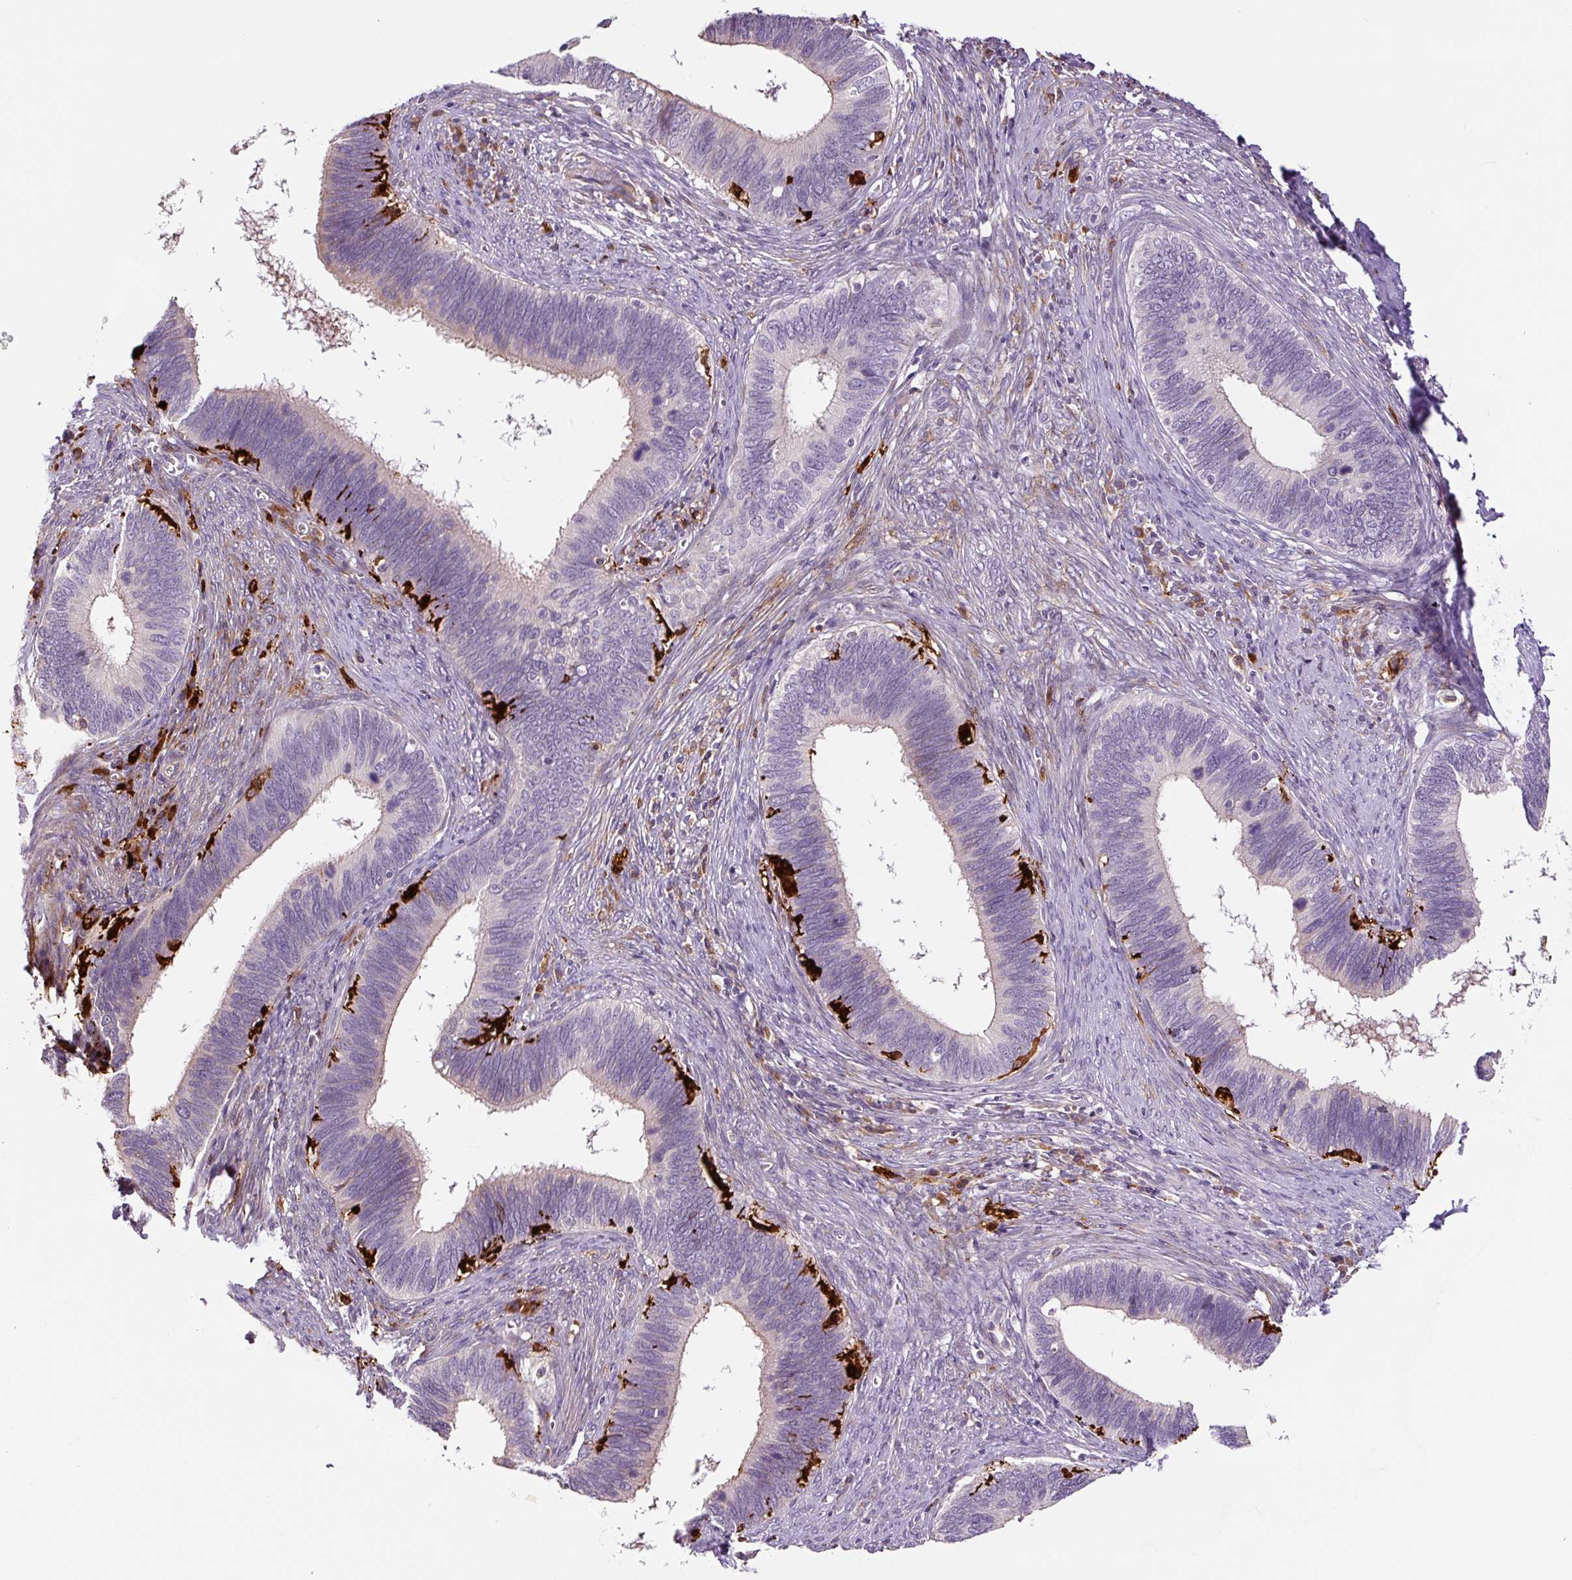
{"staining": {"intensity": "negative", "quantity": "none", "location": "none"}, "tissue": "cervical cancer", "cell_type": "Tumor cells", "image_type": "cancer", "snomed": [{"axis": "morphology", "description": "Adenocarcinoma, NOS"}, {"axis": "topography", "description": "Cervix"}], "caption": "Human cervical adenocarcinoma stained for a protein using immunohistochemistry (IHC) demonstrates no staining in tumor cells.", "gene": "FUT10", "patient": {"sex": "female", "age": 42}}